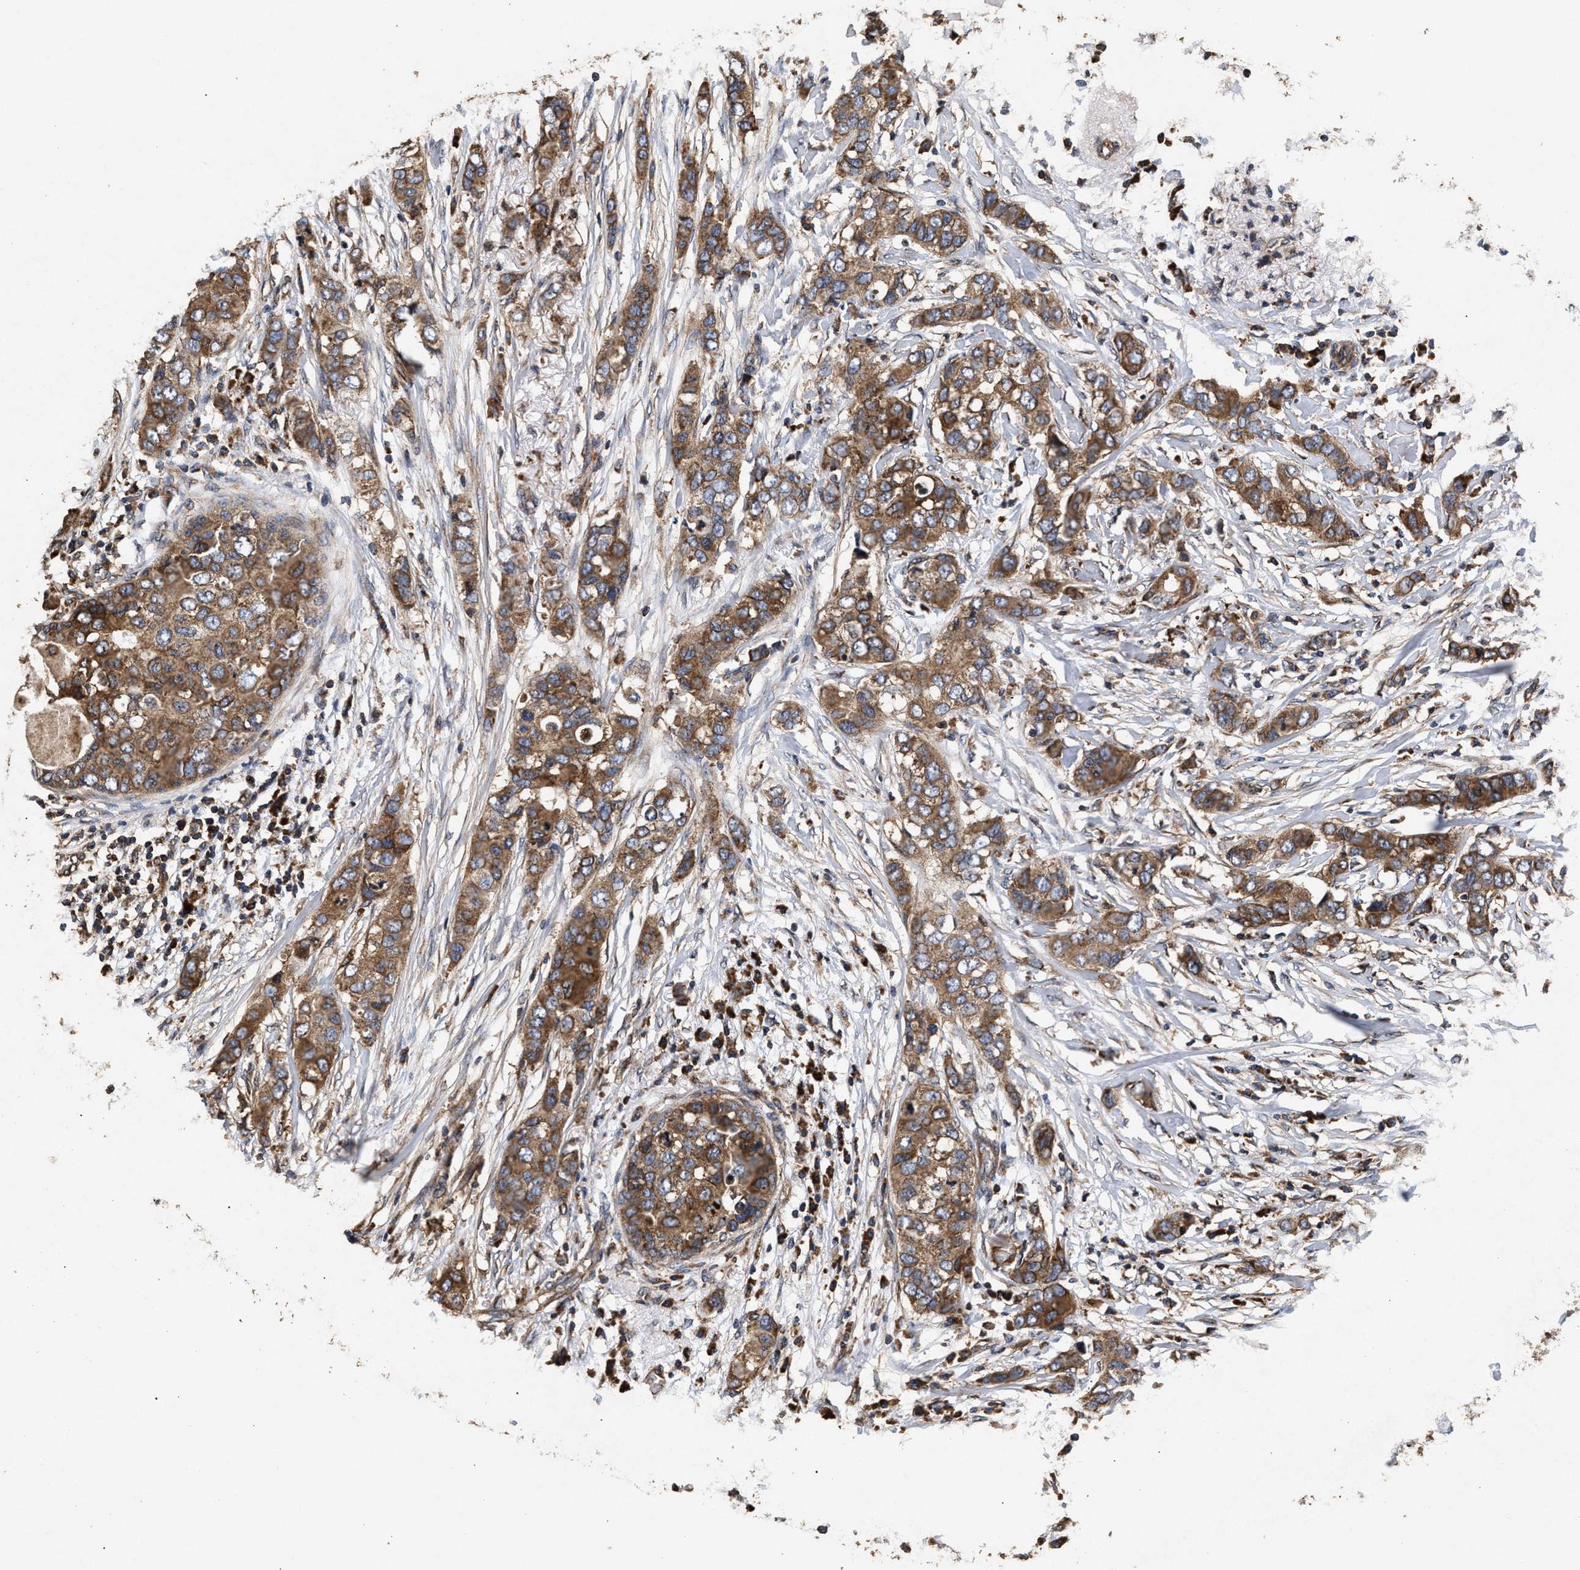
{"staining": {"intensity": "moderate", "quantity": ">75%", "location": "cytoplasmic/membranous"}, "tissue": "breast cancer", "cell_type": "Tumor cells", "image_type": "cancer", "snomed": [{"axis": "morphology", "description": "Duct carcinoma"}, {"axis": "topography", "description": "Breast"}], "caption": "Protein positivity by immunohistochemistry (IHC) displays moderate cytoplasmic/membranous staining in approximately >75% of tumor cells in invasive ductal carcinoma (breast). (DAB = brown stain, brightfield microscopy at high magnification).", "gene": "NFKB2", "patient": {"sex": "female", "age": 50}}